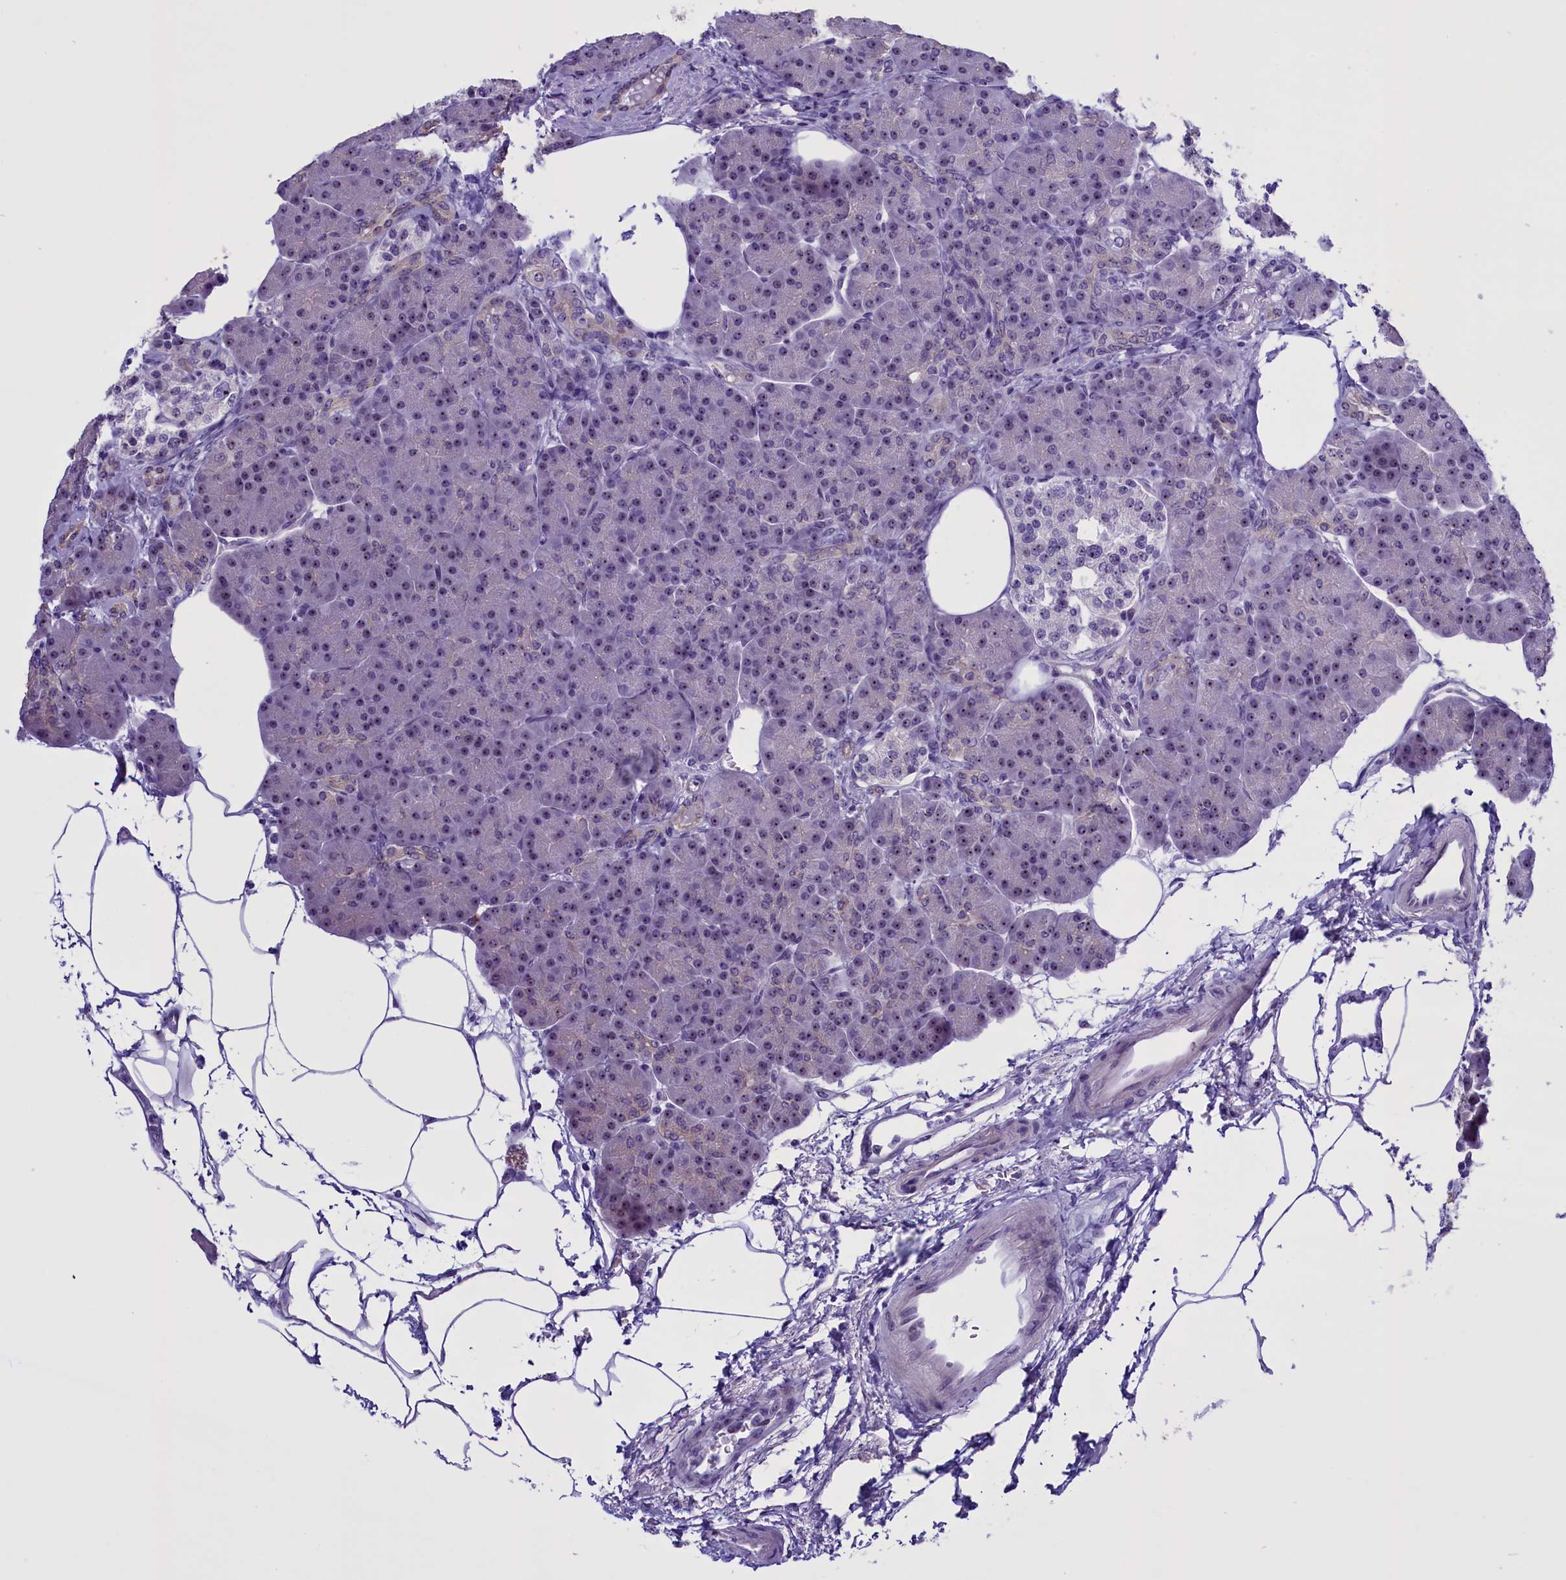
{"staining": {"intensity": "weak", "quantity": "25%-75%", "location": "nuclear"}, "tissue": "pancreas", "cell_type": "Exocrine glandular cells", "image_type": "normal", "snomed": [{"axis": "morphology", "description": "Normal tissue, NOS"}, {"axis": "topography", "description": "Pancreas"}], "caption": "IHC photomicrograph of normal pancreas stained for a protein (brown), which demonstrates low levels of weak nuclear positivity in approximately 25%-75% of exocrine glandular cells.", "gene": "TBL3", "patient": {"sex": "female", "age": 70}}